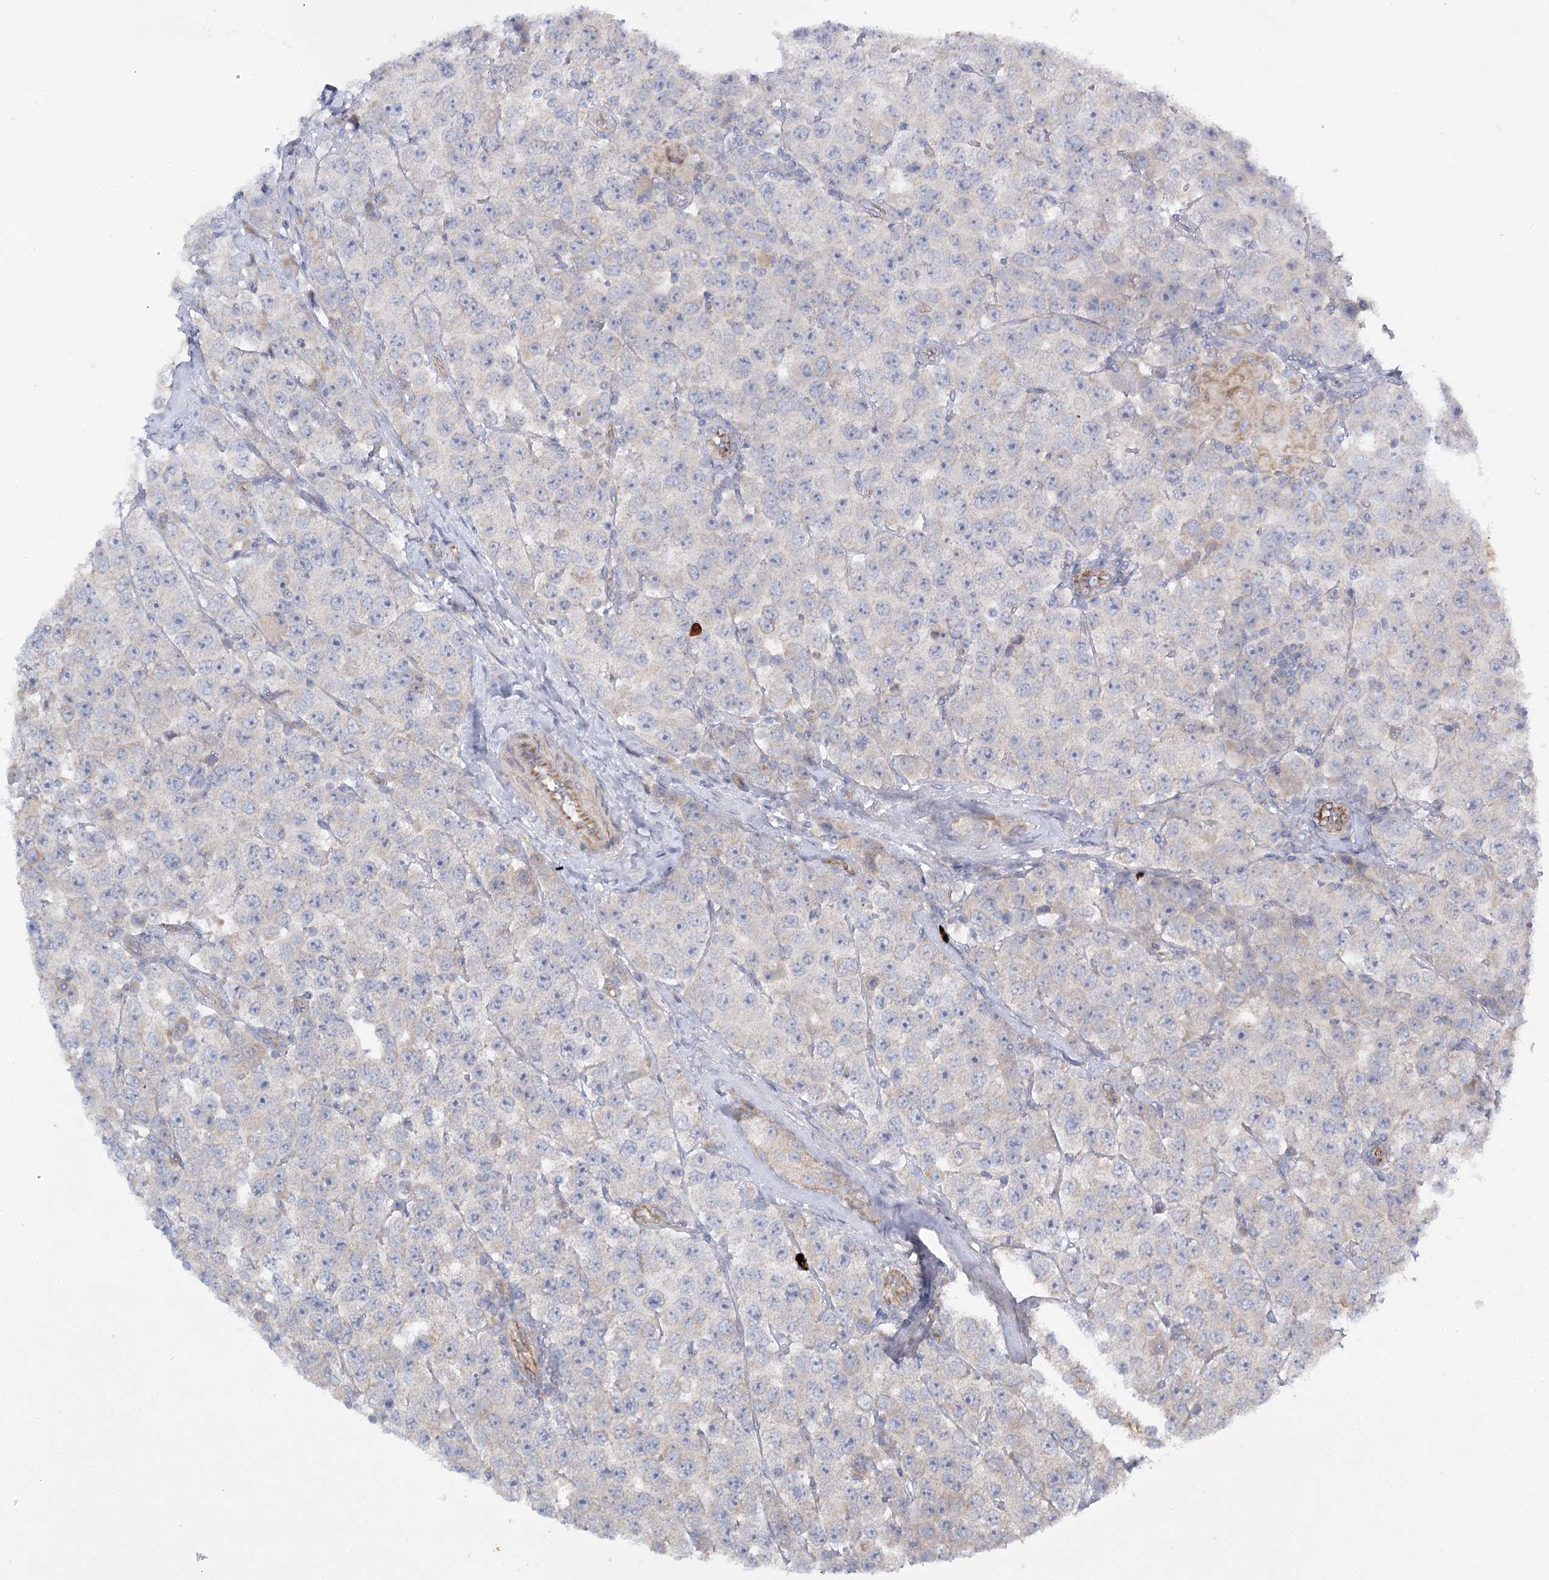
{"staining": {"intensity": "negative", "quantity": "none", "location": "none"}, "tissue": "testis cancer", "cell_type": "Tumor cells", "image_type": "cancer", "snomed": [{"axis": "morphology", "description": "Seminoma, NOS"}, {"axis": "topography", "description": "Testis"}], "caption": "DAB immunohistochemical staining of seminoma (testis) exhibits no significant positivity in tumor cells.", "gene": "KIAA0825", "patient": {"sex": "male", "age": 28}}